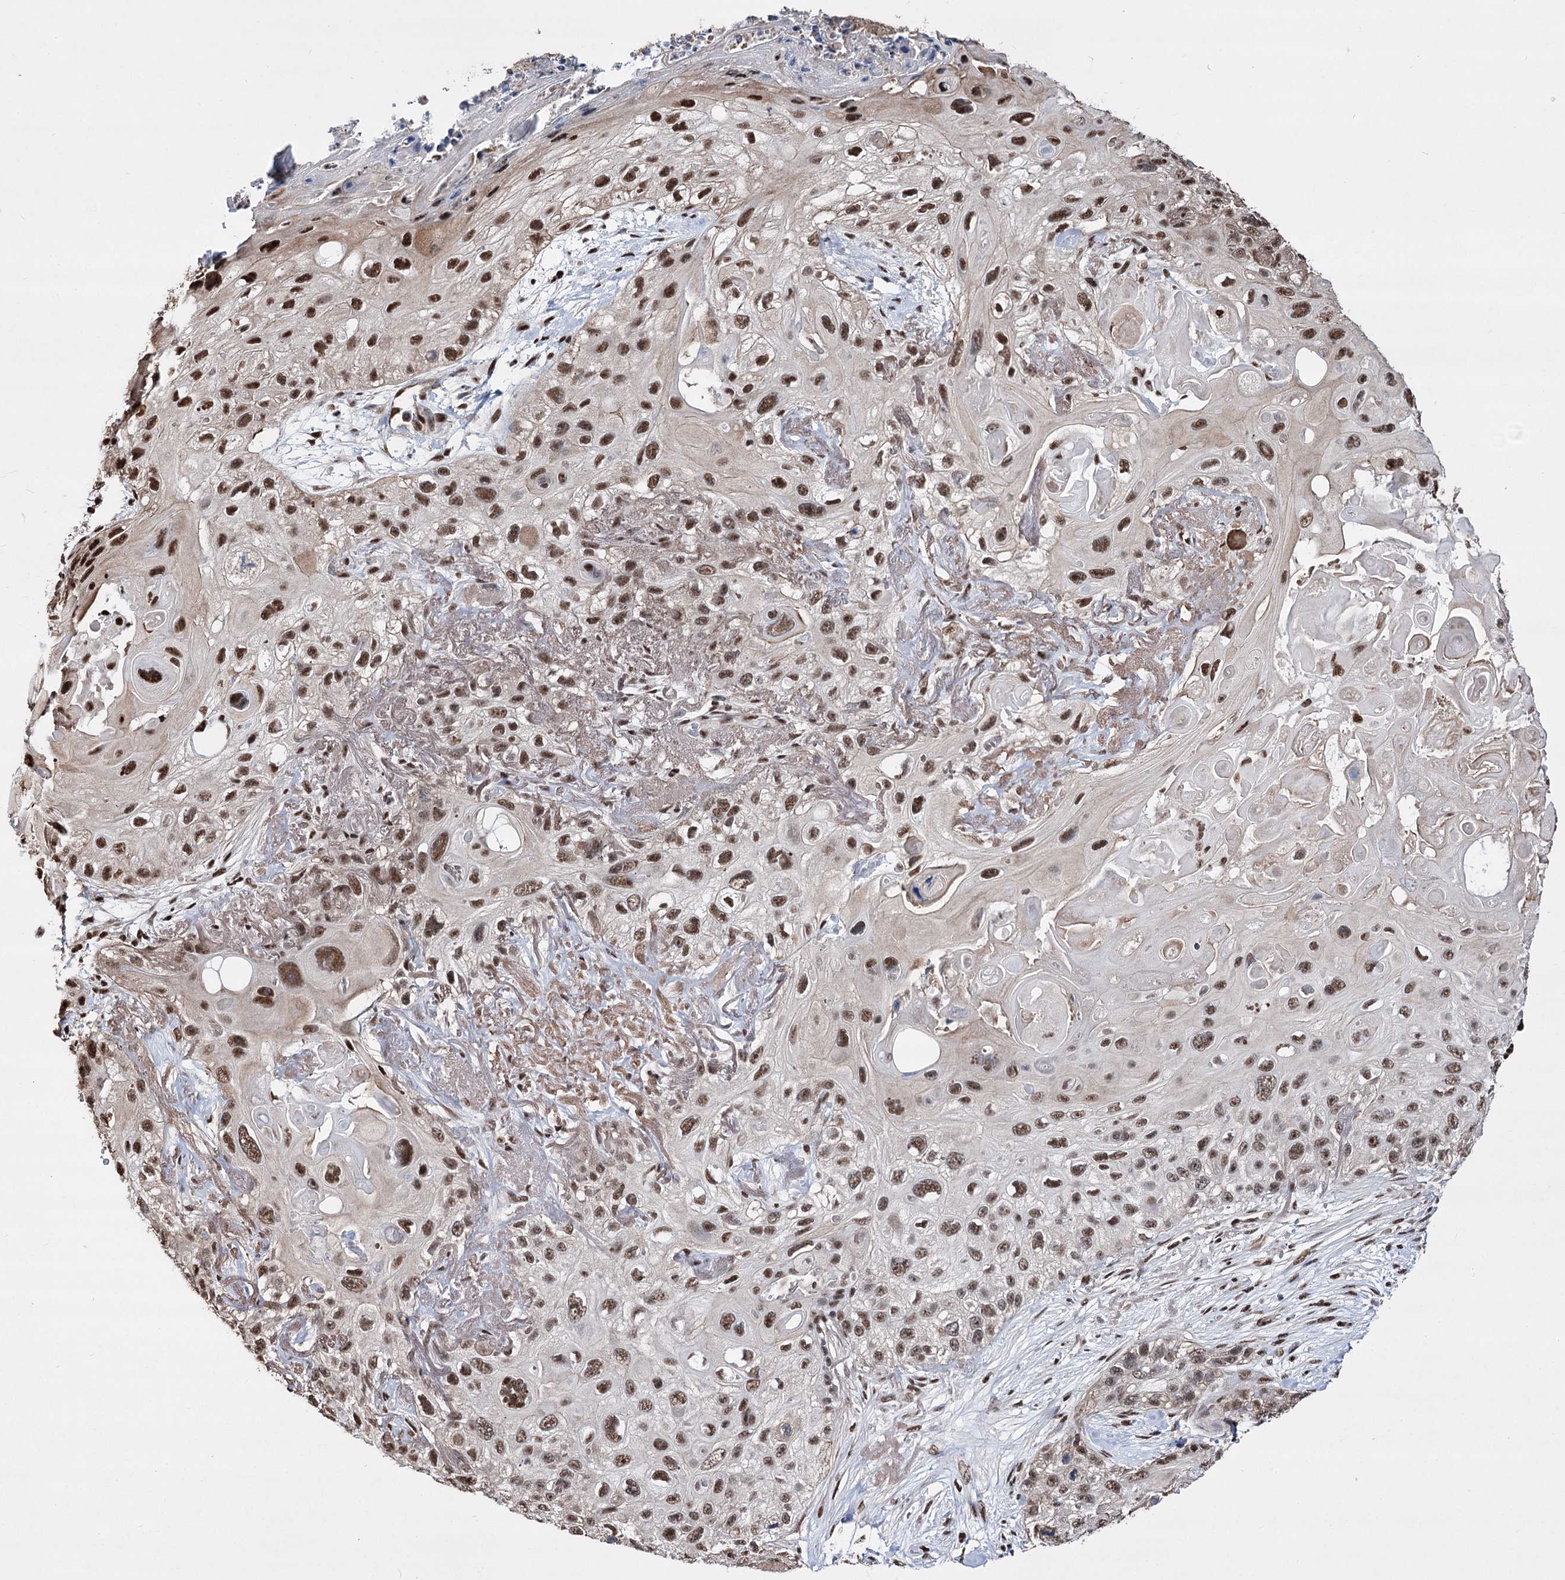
{"staining": {"intensity": "moderate", "quantity": ">75%", "location": "nuclear"}, "tissue": "skin cancer", "cell_type": "Tumor cells", "image_type": "cancer", "snomed": [{"axis": "morphology", "description": "Normal tissue, NOS"}, {"axis": "morphology", "description": "Squamous cell carcinoma, NOS"}, {"axis": "topography", "description": "Skin"}], "caption": "This is an image of immunohistochemistry staining of skin cancer, which shows moderate staining in the nuclear of tumor cells.", "gene": "CHMP7", "patient": {"sex": "male", "age": 72}}